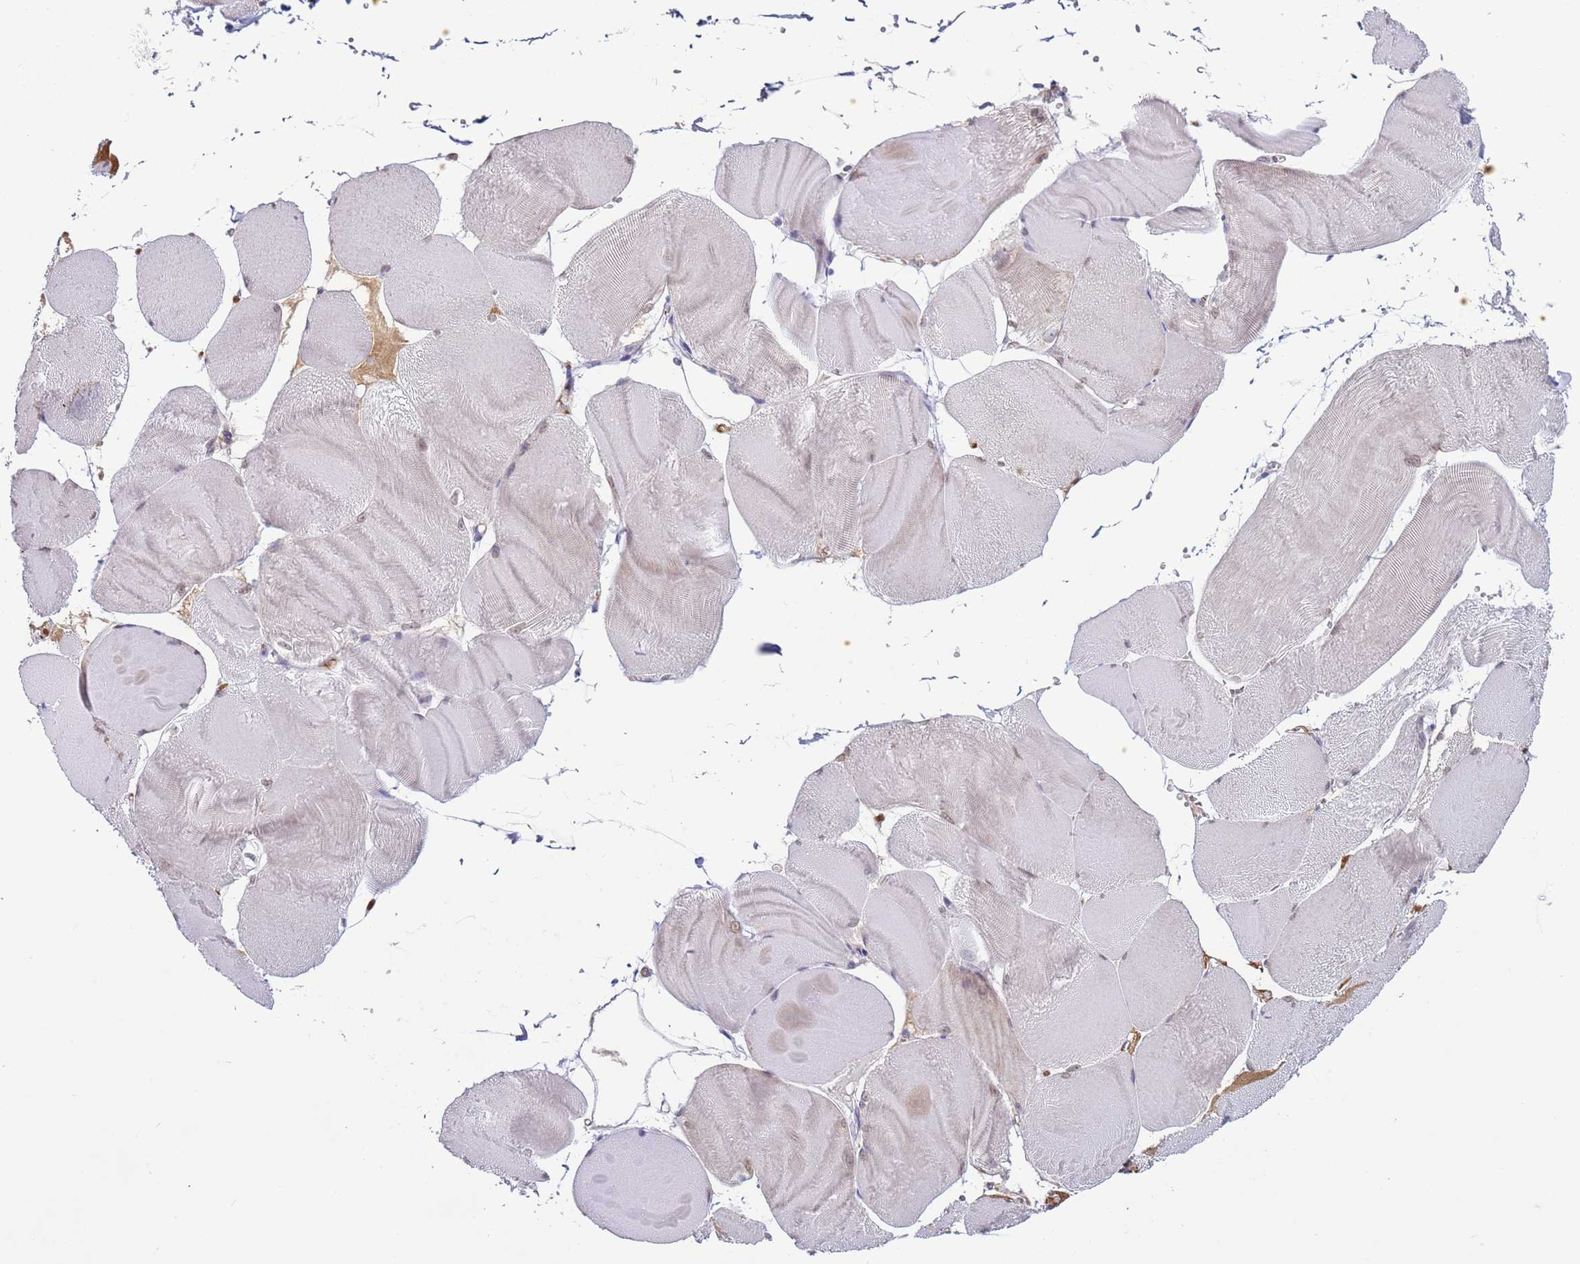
{"staining": {"intensity": "negative", "quantity": "none", "location": "none"}, "tissue": "skeletal muscle", "cell_type": "Myocytes", "image_type": "normal", "snomed": [{"axis": "morphology", "description": "Normal tissue, NOS"}, {"axis": "morphology", "description": "Basal cell carcinoma"}, {"axis": "topography", "description": "Skeletal muscle"}], "caption": "This is an IHC image of normal skeletal muscle. There is no expression in myocytes.", "gene": "NPAP1", "patient": {"sex": "female", "age": 64}}